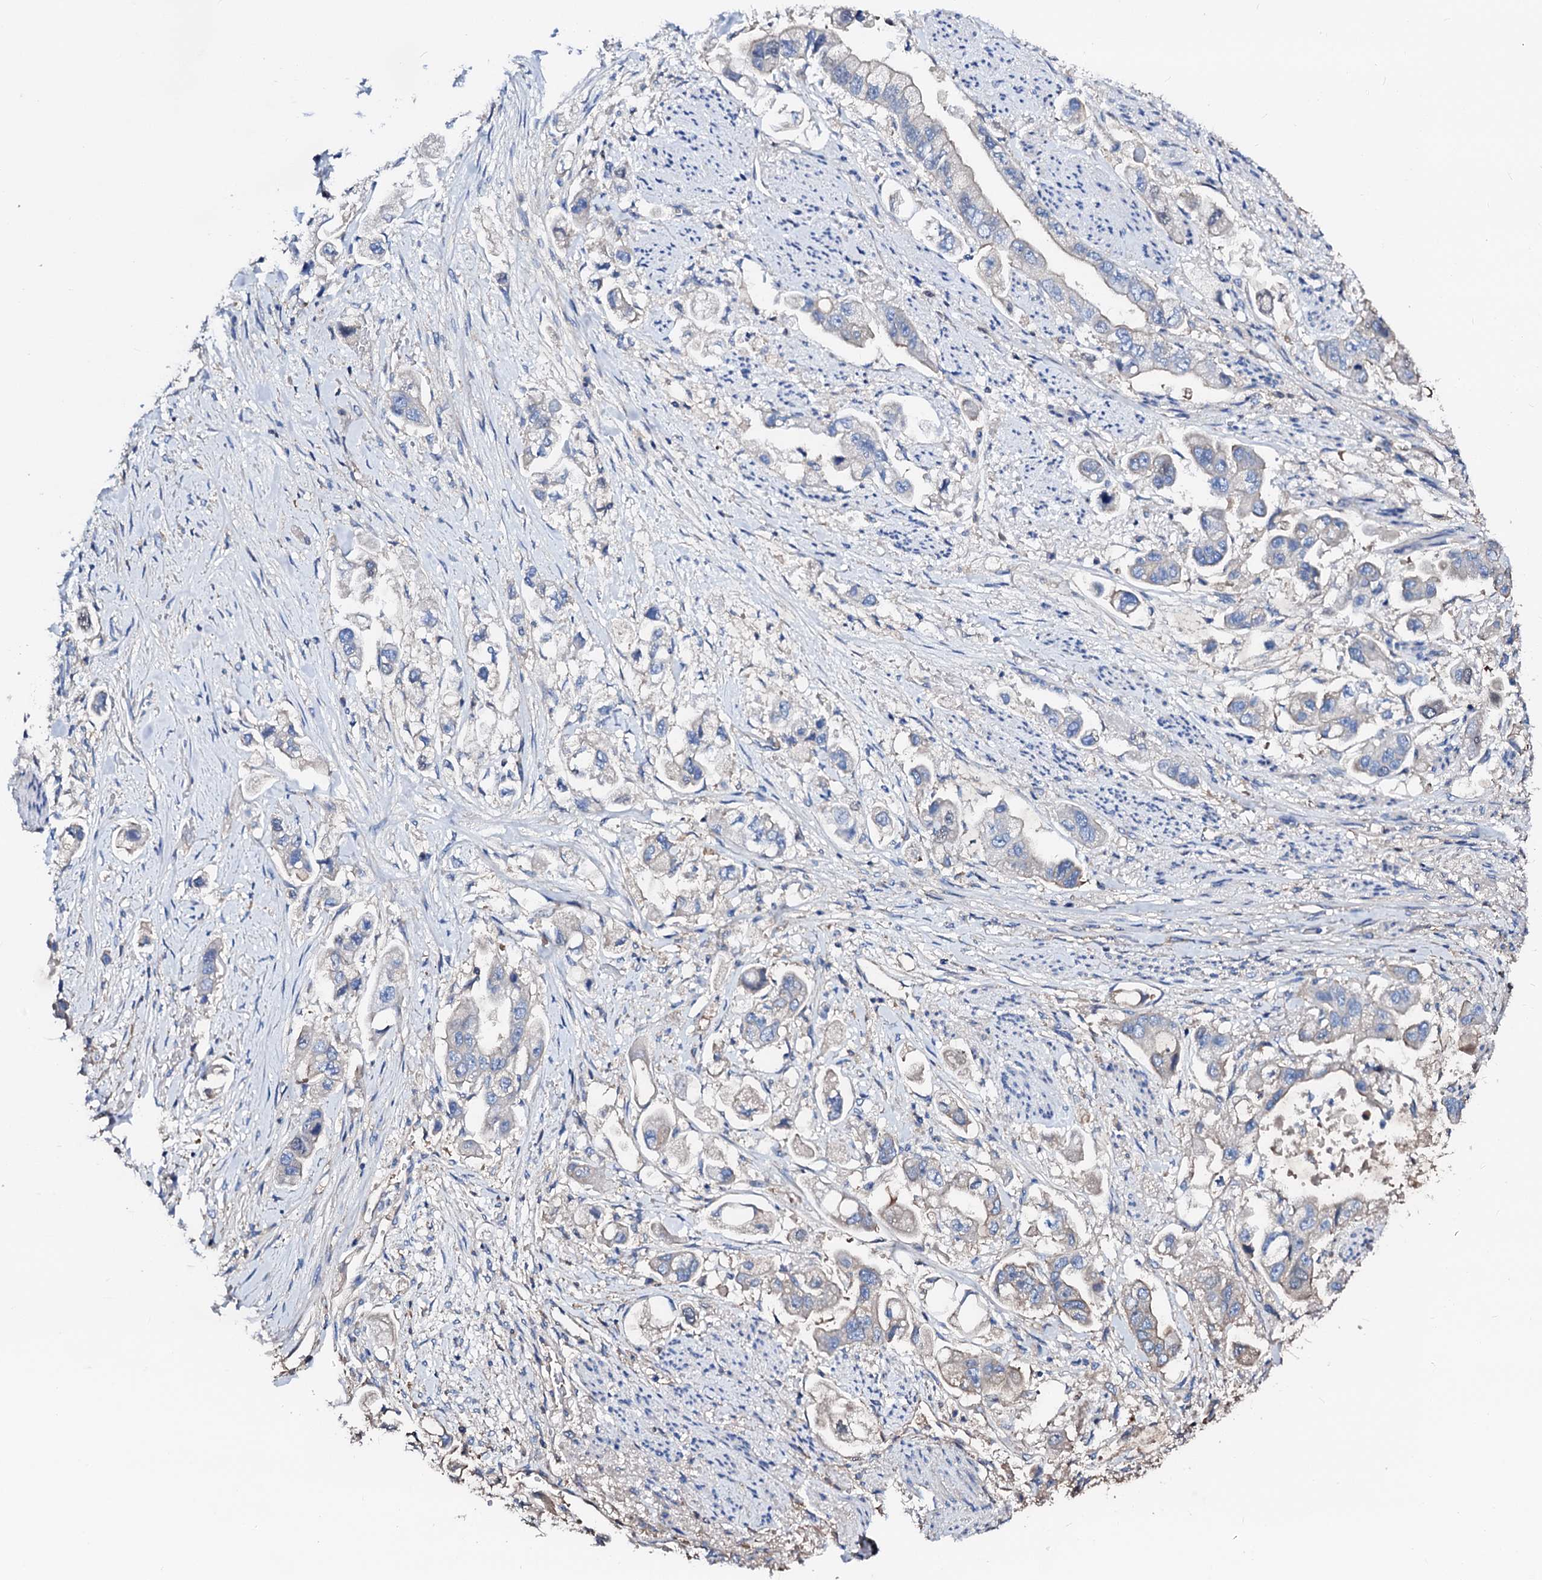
{"staining": {"intensity": "negative", "quantity": "none", "location": "none"}, "tissue": "stomach cancer", "cell_type": "Tumor cells", "image_type": "cancer", "snomed": [{"axis": "morphology", "description": "Adenocarcinoma, NOS"}, {"axis": "topography", "description": "Stomach"}], "caption": "This is an IHC image of adenocarcinoma (stomach). There is no expression in tumor cells.", "gene": "CSKMT", "patient": {"sex": "male", "age": 62}}